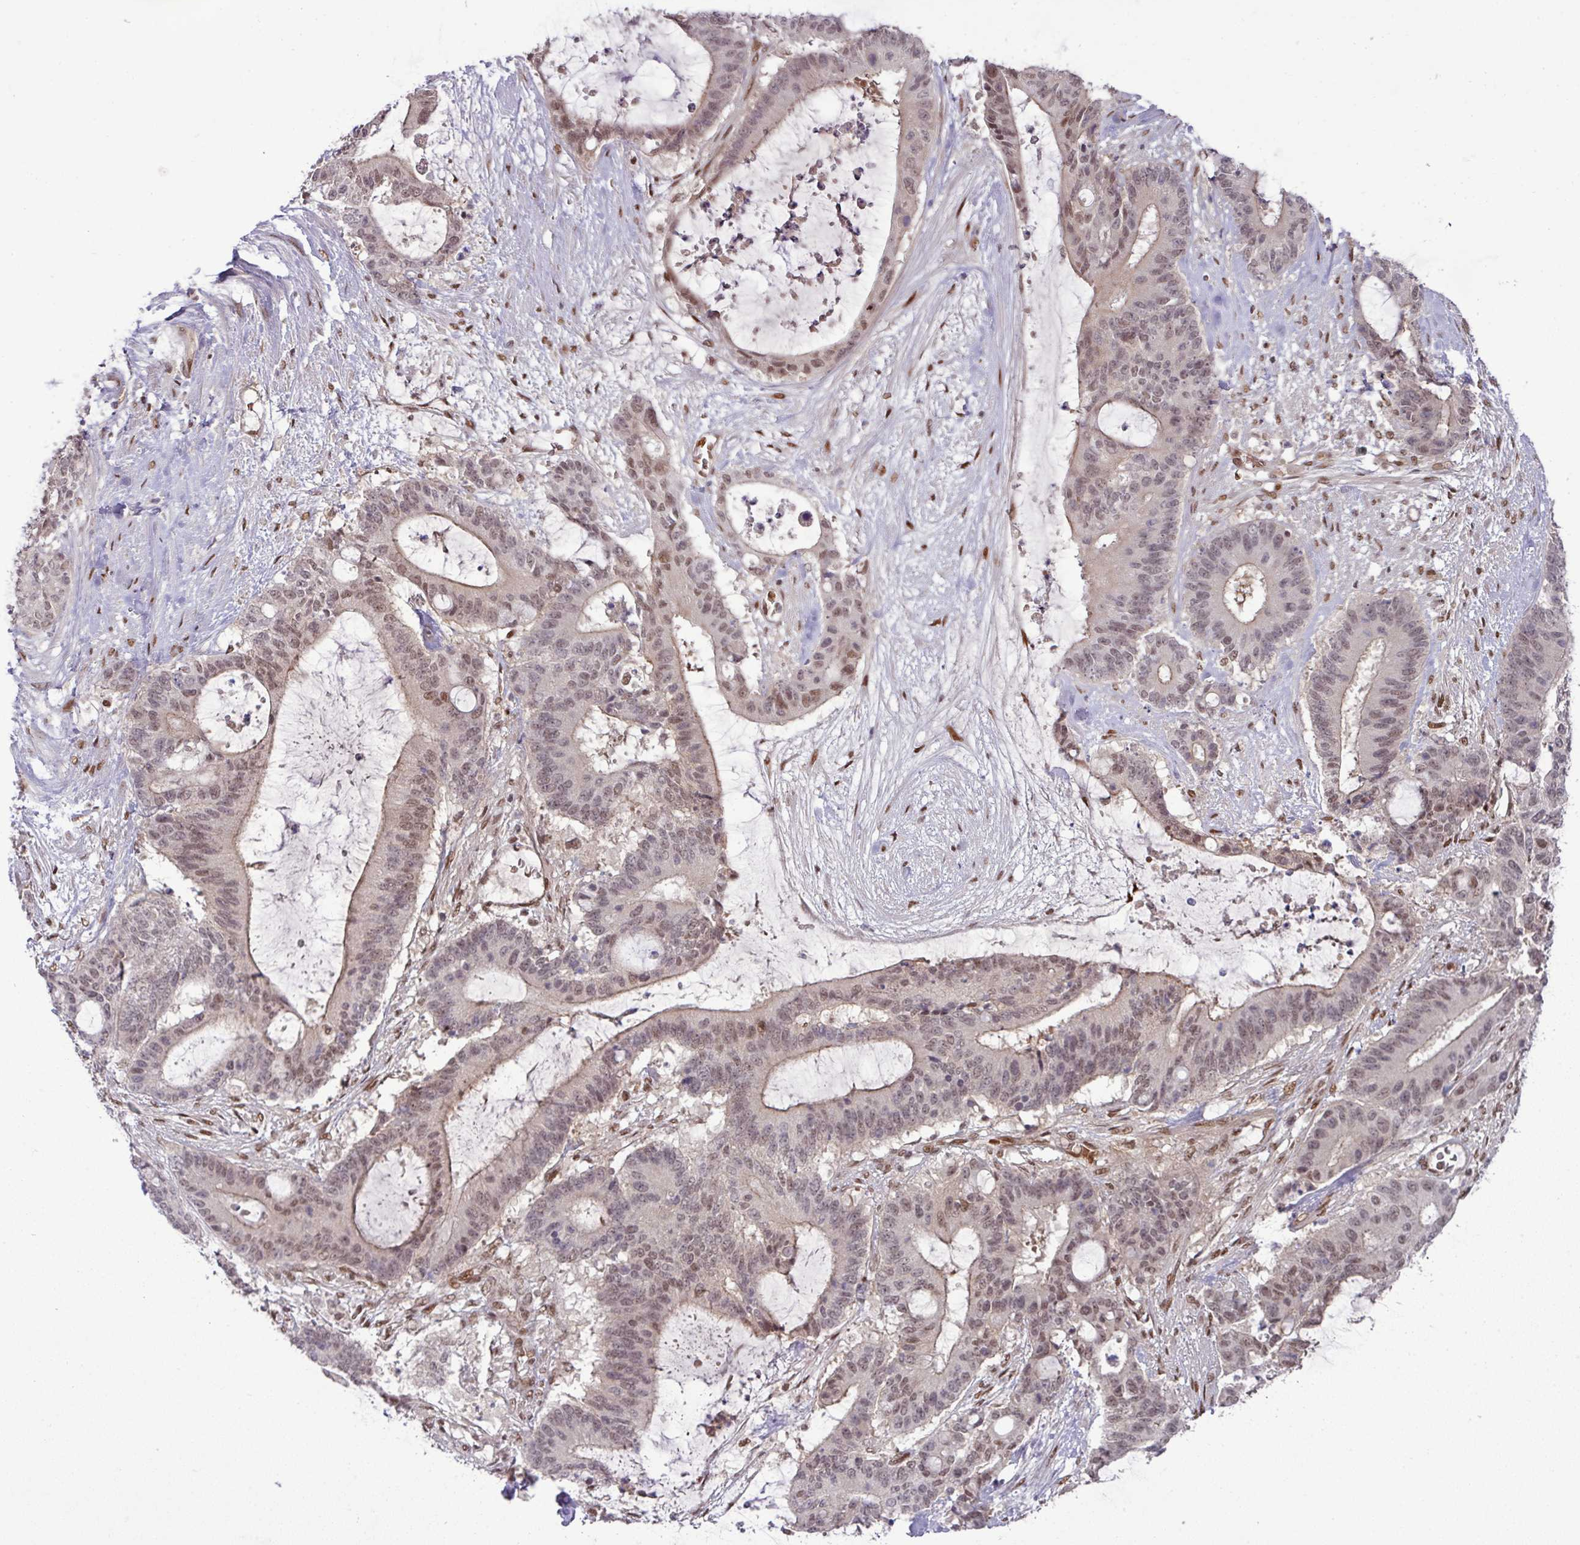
{"staining": {"intensity": "weak", "quantity": "25%-75%", "location": "cytoplasmic/membranous,nuclear"}, "tissue": "liver cancer", "cell_type": "Tumor cells", "image_type": "cancer", "snomed": [{"axis": "morphology", "description": "Normal tissue, NOS"}, {"axis": "morphology", "description": "Cholangiocarcinoma"}, {"axis": "topography", "description": "Liver"}, {"axis": "topography", "description": "Peripheral nerve tissue"}], "caption": "This photomicrograph reveals cholangiocarcinoma (liver) stained with immunohistochemistry to label a protein in brown. The cytoplasmic/membranous and nuclear of tumor cells show weak positivity for the protein. Nuclei are counter-stained blue.", "gene": "CIC", "patient": {"sex": "female", "age": 73}}